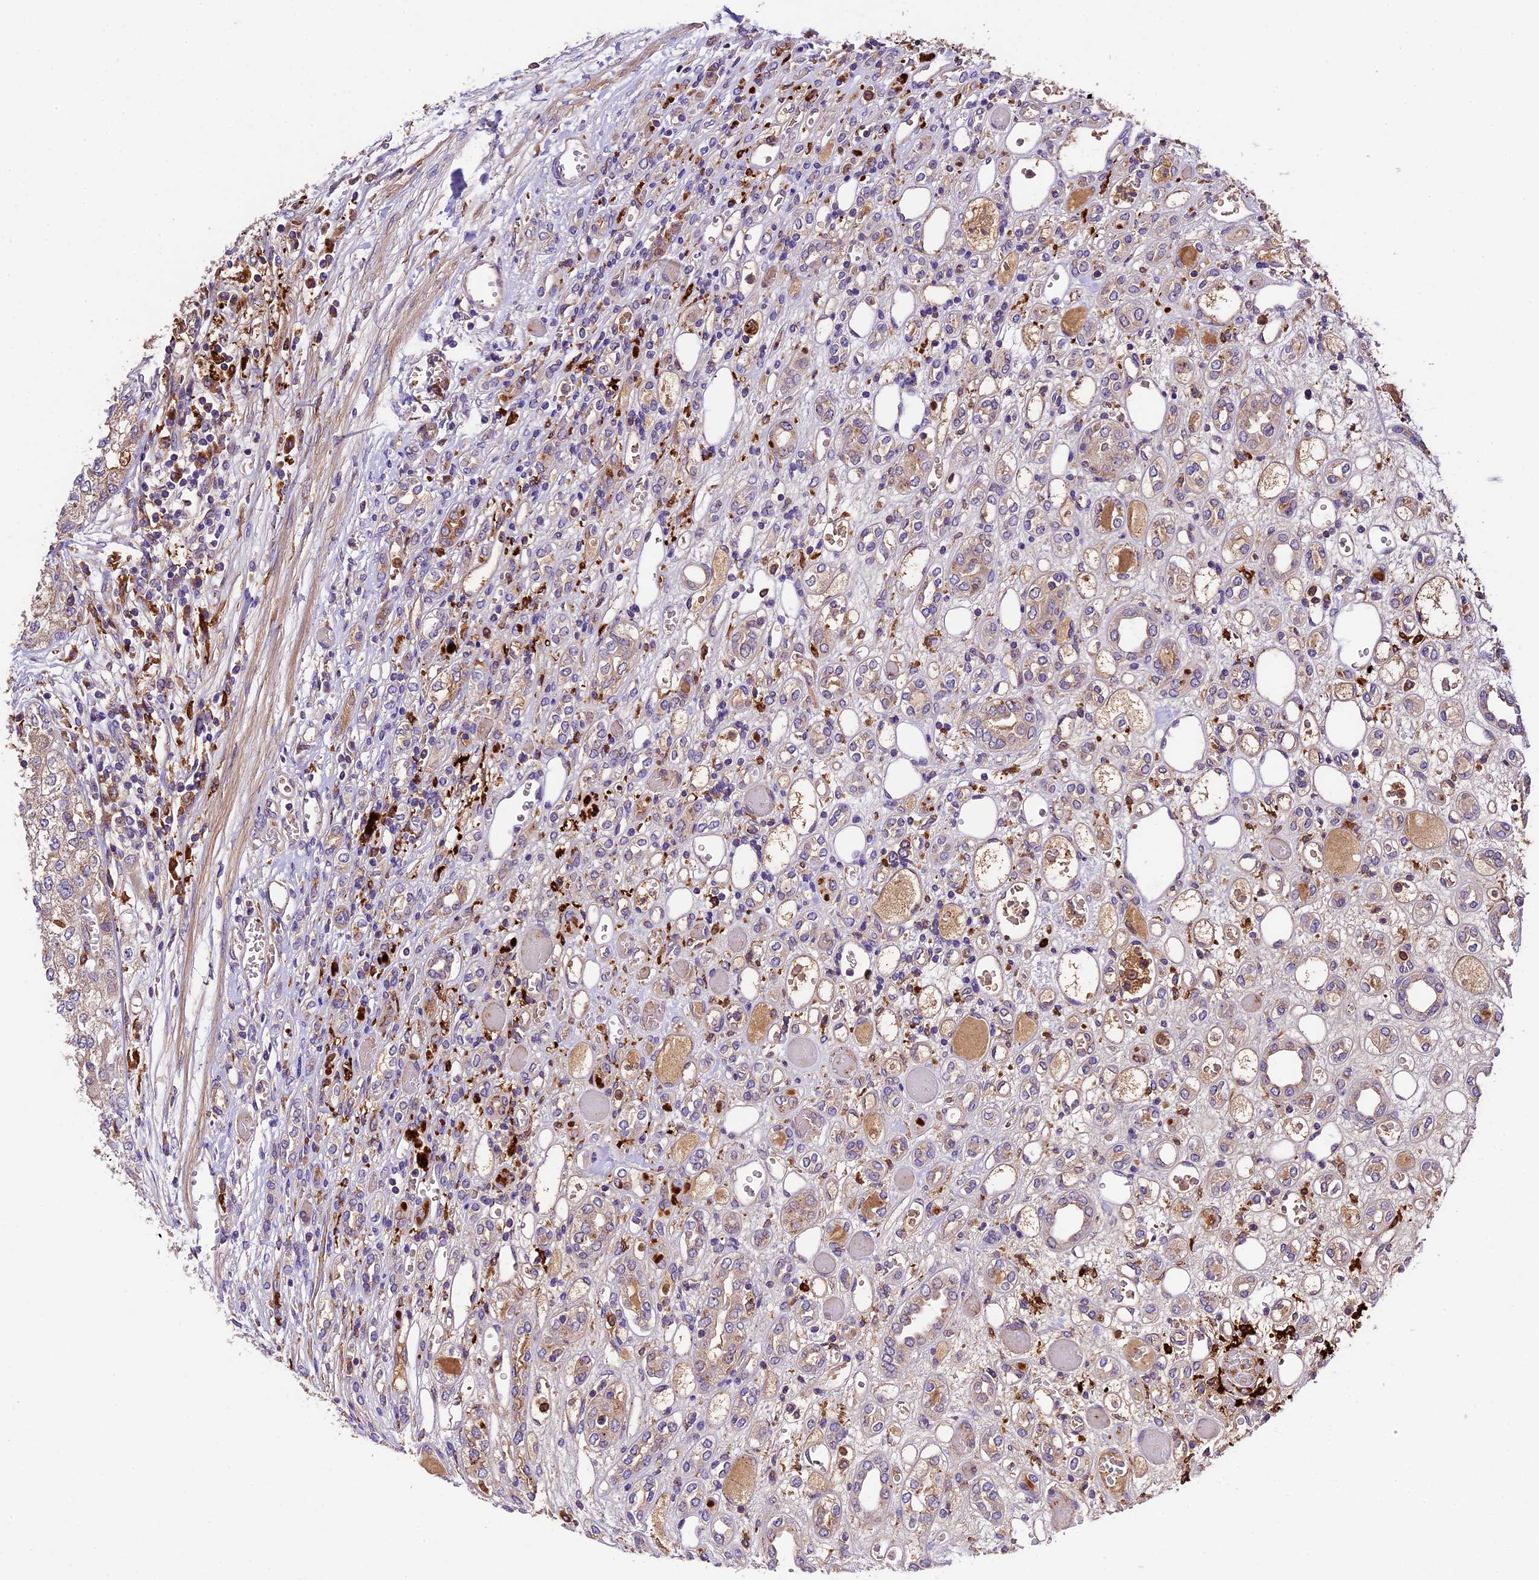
{"staining": {"intensity": "weak", "quantity": "<25%", "location": "cytoplasmic/membranous"}, "tissue": "renal cancer", "cell_type": "Tumor cells", "image_type": "cancer", "snomed": [{"axis": "morphology", "description": "Adenocarcinoma, NOS"}, {"axis": "topography", "description": "Kidney"}], "caption": "This is an immunohistochemistry (IHC) image of renal cancer. There is no expression in tumor cells.", "gene": "CILP2", "patient": {"sex": "female", "age": 54}}